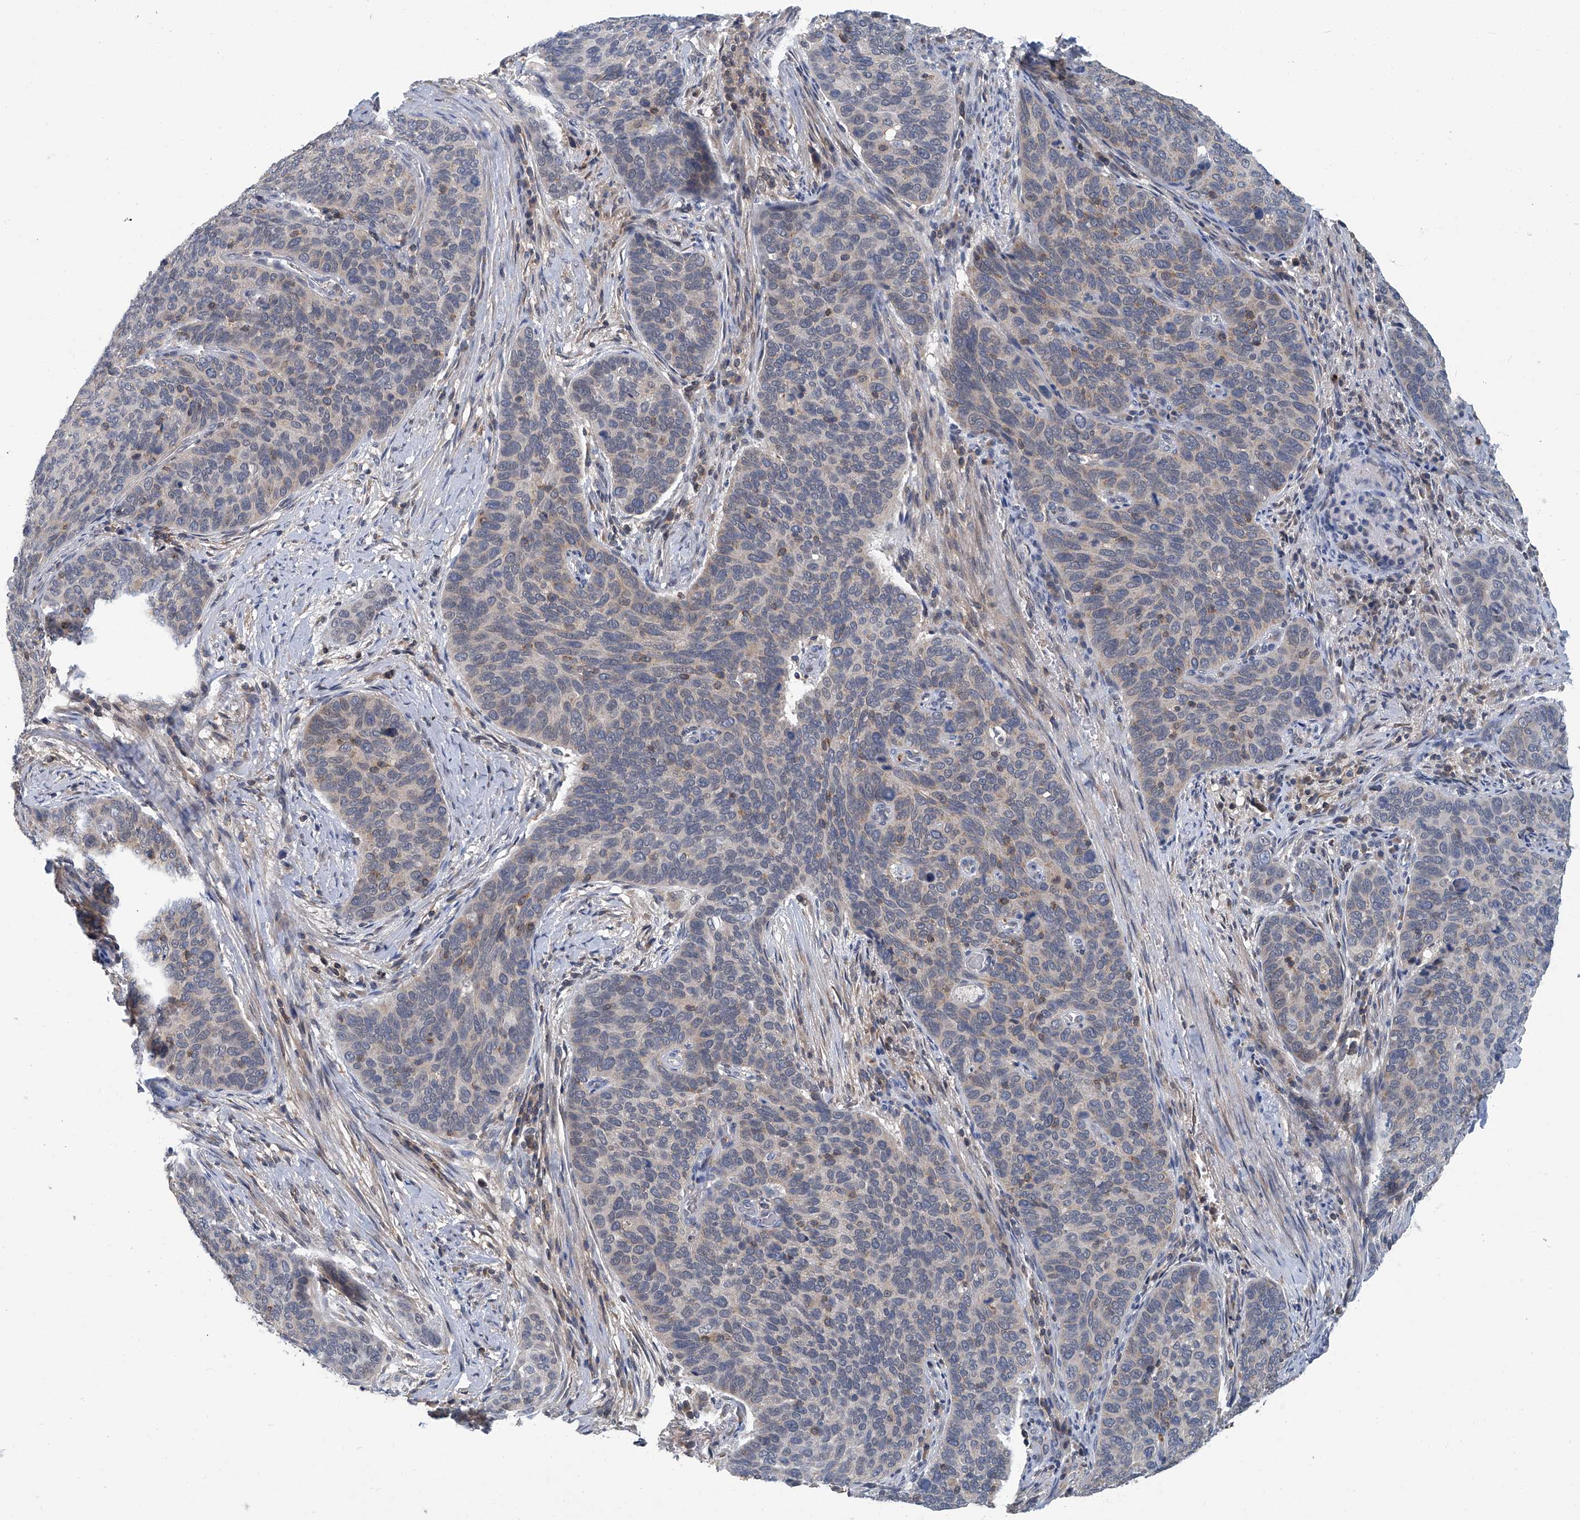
{"staining": {"intensity": "weak", "quantity": "<25%", "location": "cytoplasmic/membranous"}, "tissue": "cervical cancer", "cell_type": "Tumor cells", "image_type": "cancer", "snomed": [{"axis": "morphology", "description": "Squamous cell carcinoma, NOS"}, {"axis": "topography", "description": "Cervix"}], "caption": "IHC histopathology image of neoplastic tissue: cervical squamous cell carcinoma stained with DAB demonstrates no significant protein positivity in tumor cells.", "gene": "AKNAD1", "patient": {"sex": "female", "age": 60}}